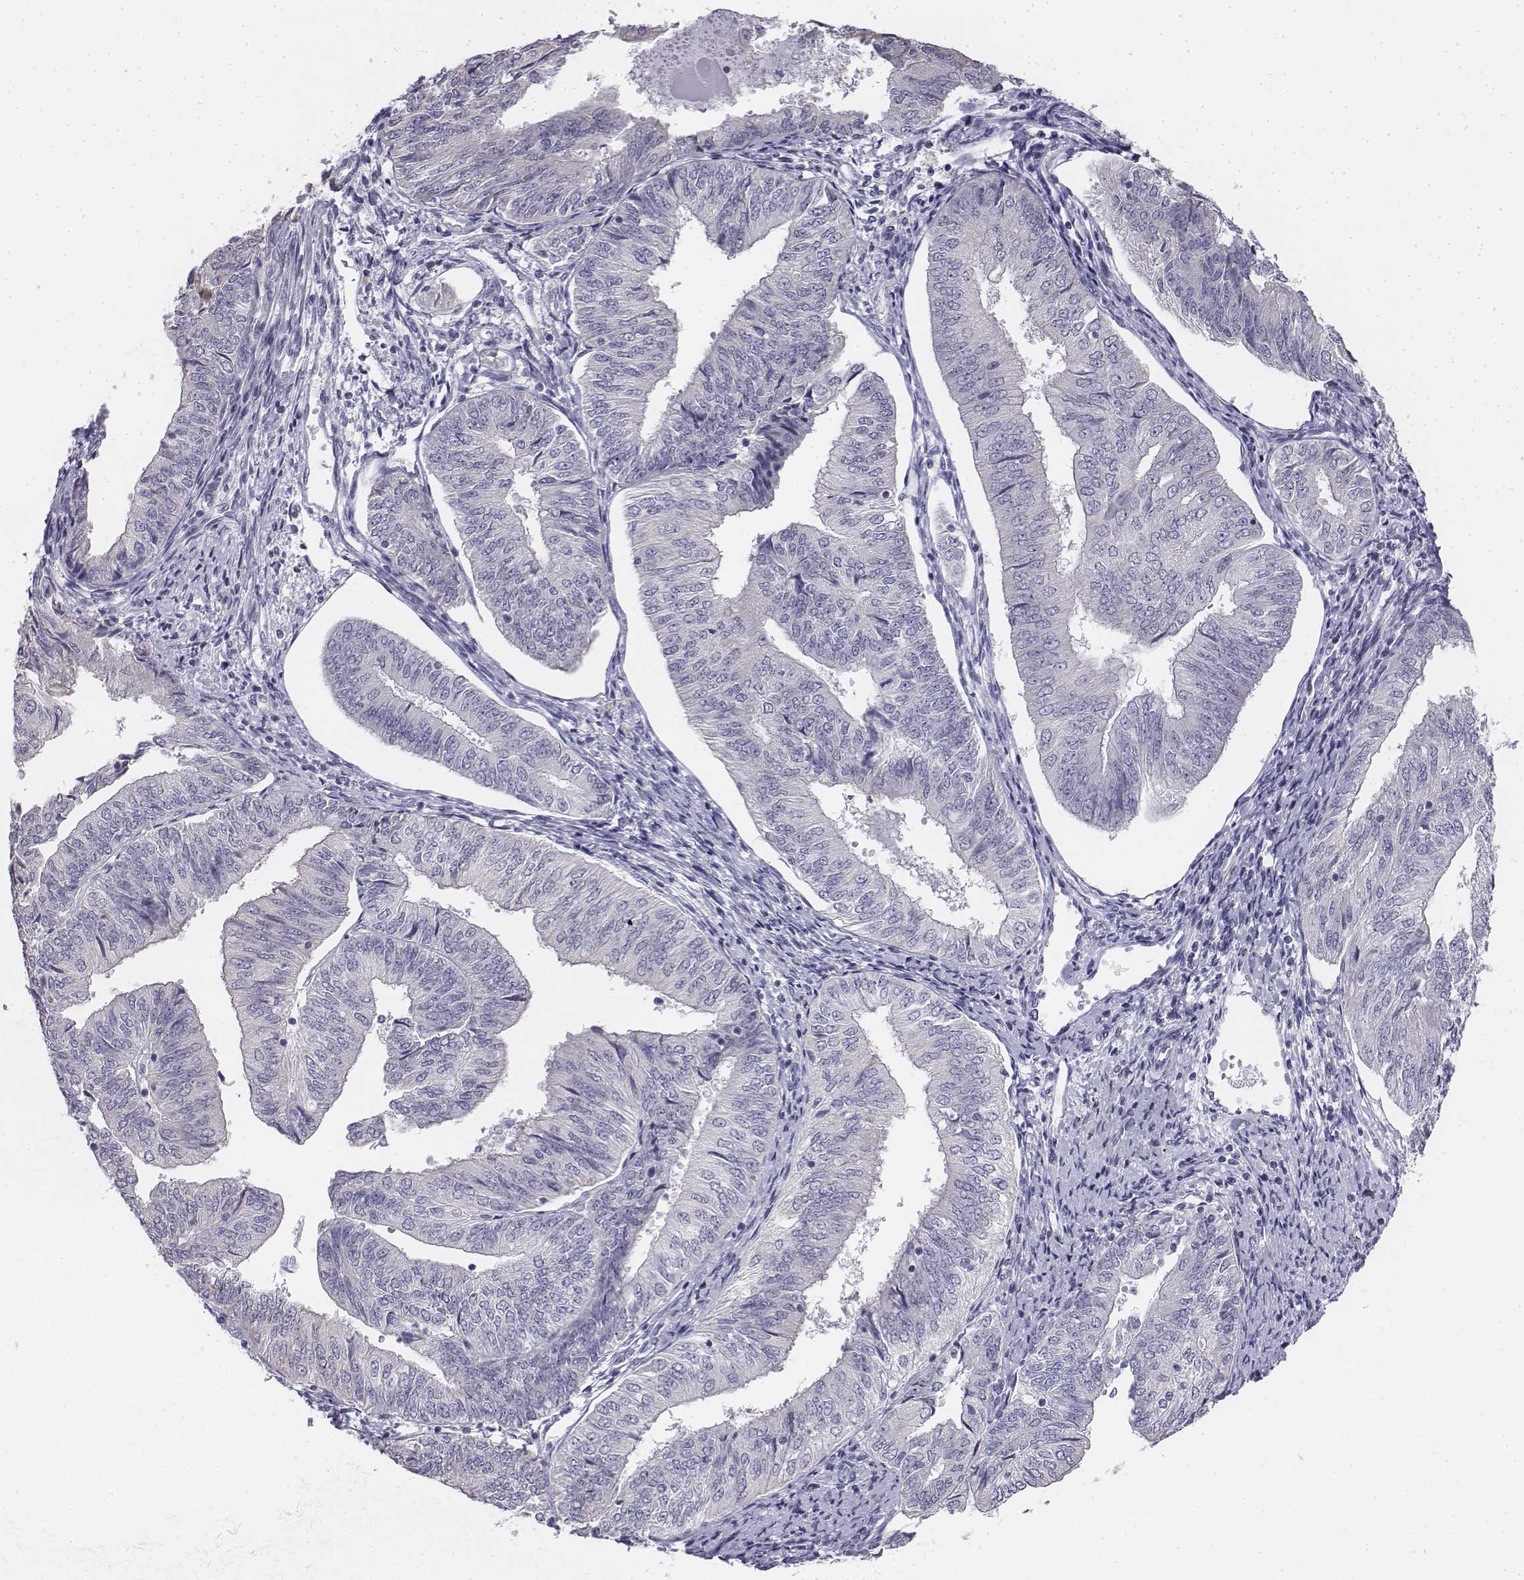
{"staining": {"intensity": "negative", "quantity": "none", "location": "none"}, "tissue": "endometrial cancer", "cell_type": "Tumor cells", "image_type": "cancer", "snomed": [{"axis": "morphology", "description": "Adenocarcinoma, NOS"}, {"axis": "topography", "description": "Endometrium"}], "caption": "Immunohistochemistry (IHC) histopathology image of endometrial adenocarcinoma stained for a protein (brown), which demonstrates no positivity in tumor cells.", "gene": "PENK", "patient": {"sex": "female", "age": 58}}